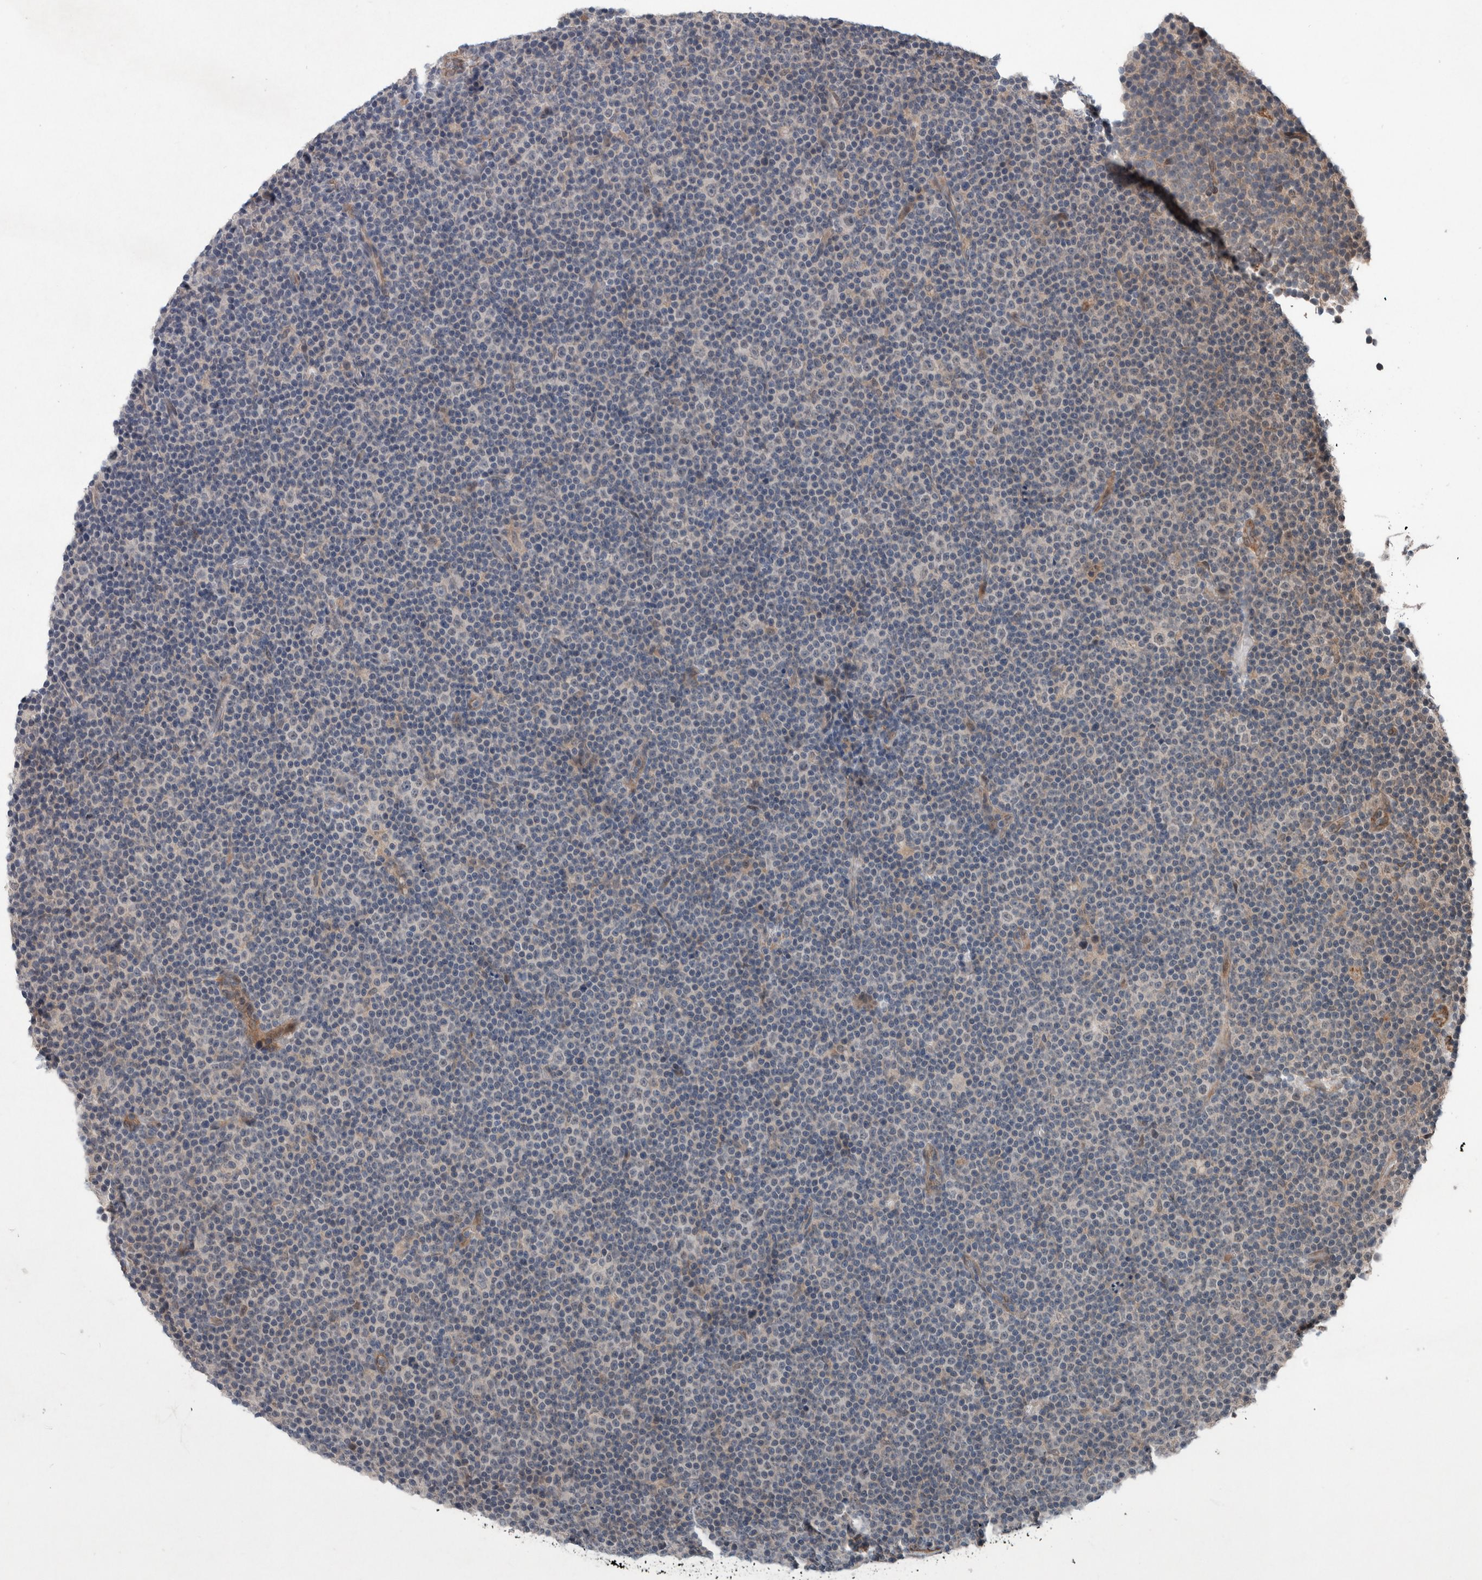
{"staining": {"intensity": "negative", "quantity": "none", "location": "none"}, "tissue": "lymphoma", "cell_type": "Tumor cells", "image_type": "cancer", "snomed": [{"axis": "morphology", "description": "Malignant lymphoma, non-Hodgkin's type, Low grade"}, {"axis": "topography", "description": "Lymph node"}], "caption": "Immunohistochemistry image of neoplastic tissue: human low-grade malignant lymphoma, non-Hodgkin's type stained with DAB (3,3'-diaminobenzidine) demonstrates no significant protein positivity in tumor cells.", "gene": "GIMAP6", "patient": {"sex": "female", "age": 67}}